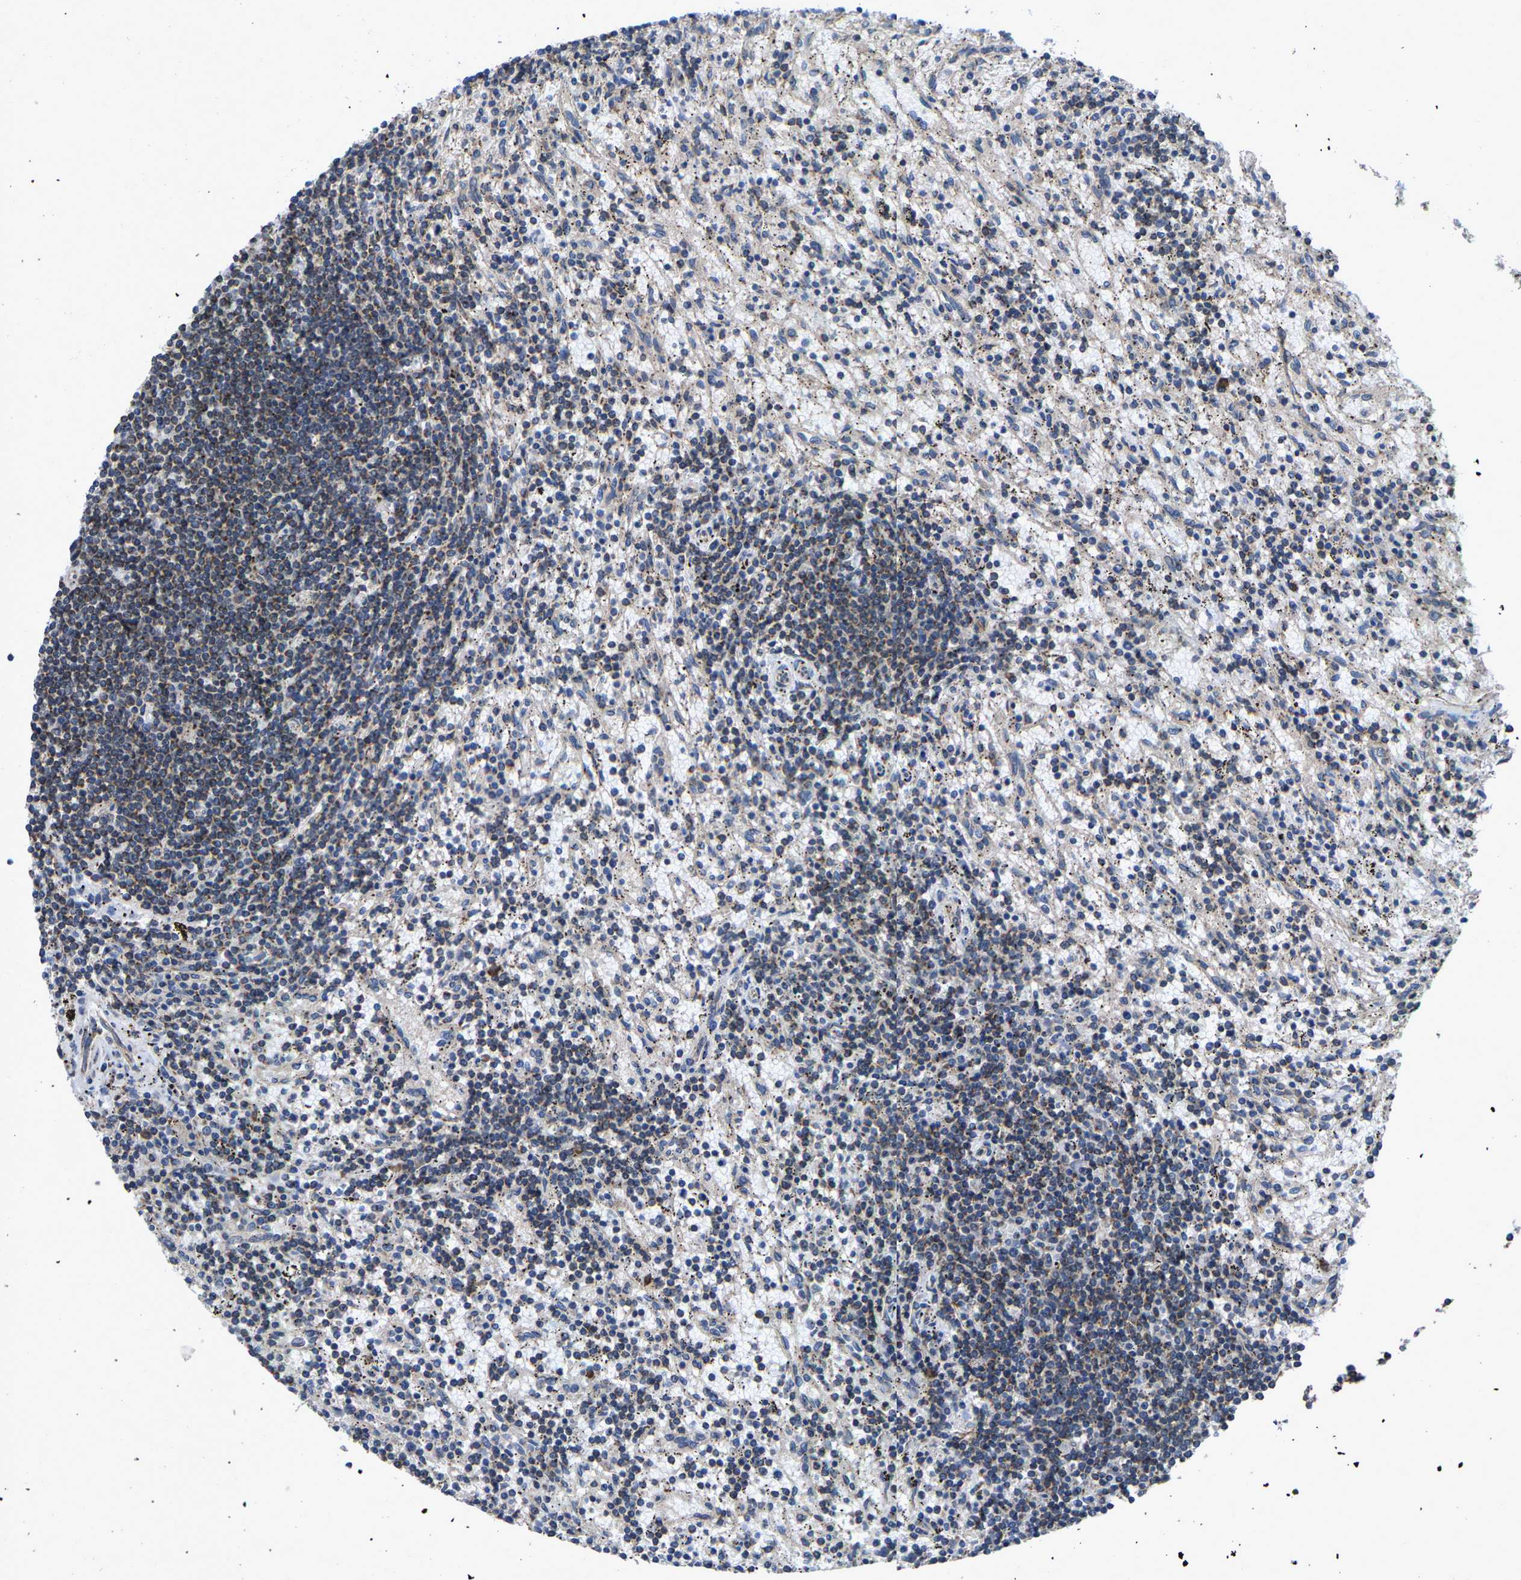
{"staining": {"intensity": "weak", "quantity": "25%-75%", "location": "cytoplasmic/membranous"}, "tissue": "lymphoma", "cell_type": "Tumor cells", "image_type": "cancer", "snomed": [{"axis": "morphology", "description": "Malignant lymphoma, non-Hodgkin's type, Low grade"}, {"axis": "topography", "description": "Spleen"}], "caption": "Immunohistochemical staining of human low-grade malignant lymphoma, non-Hodgkin's type demonstrates low levels of weak cytoplasmic/membranous expression in about 25%-75% of tumor cells.", "gene": "PDP1", "patient": {"sex": "male", "age": 76}}